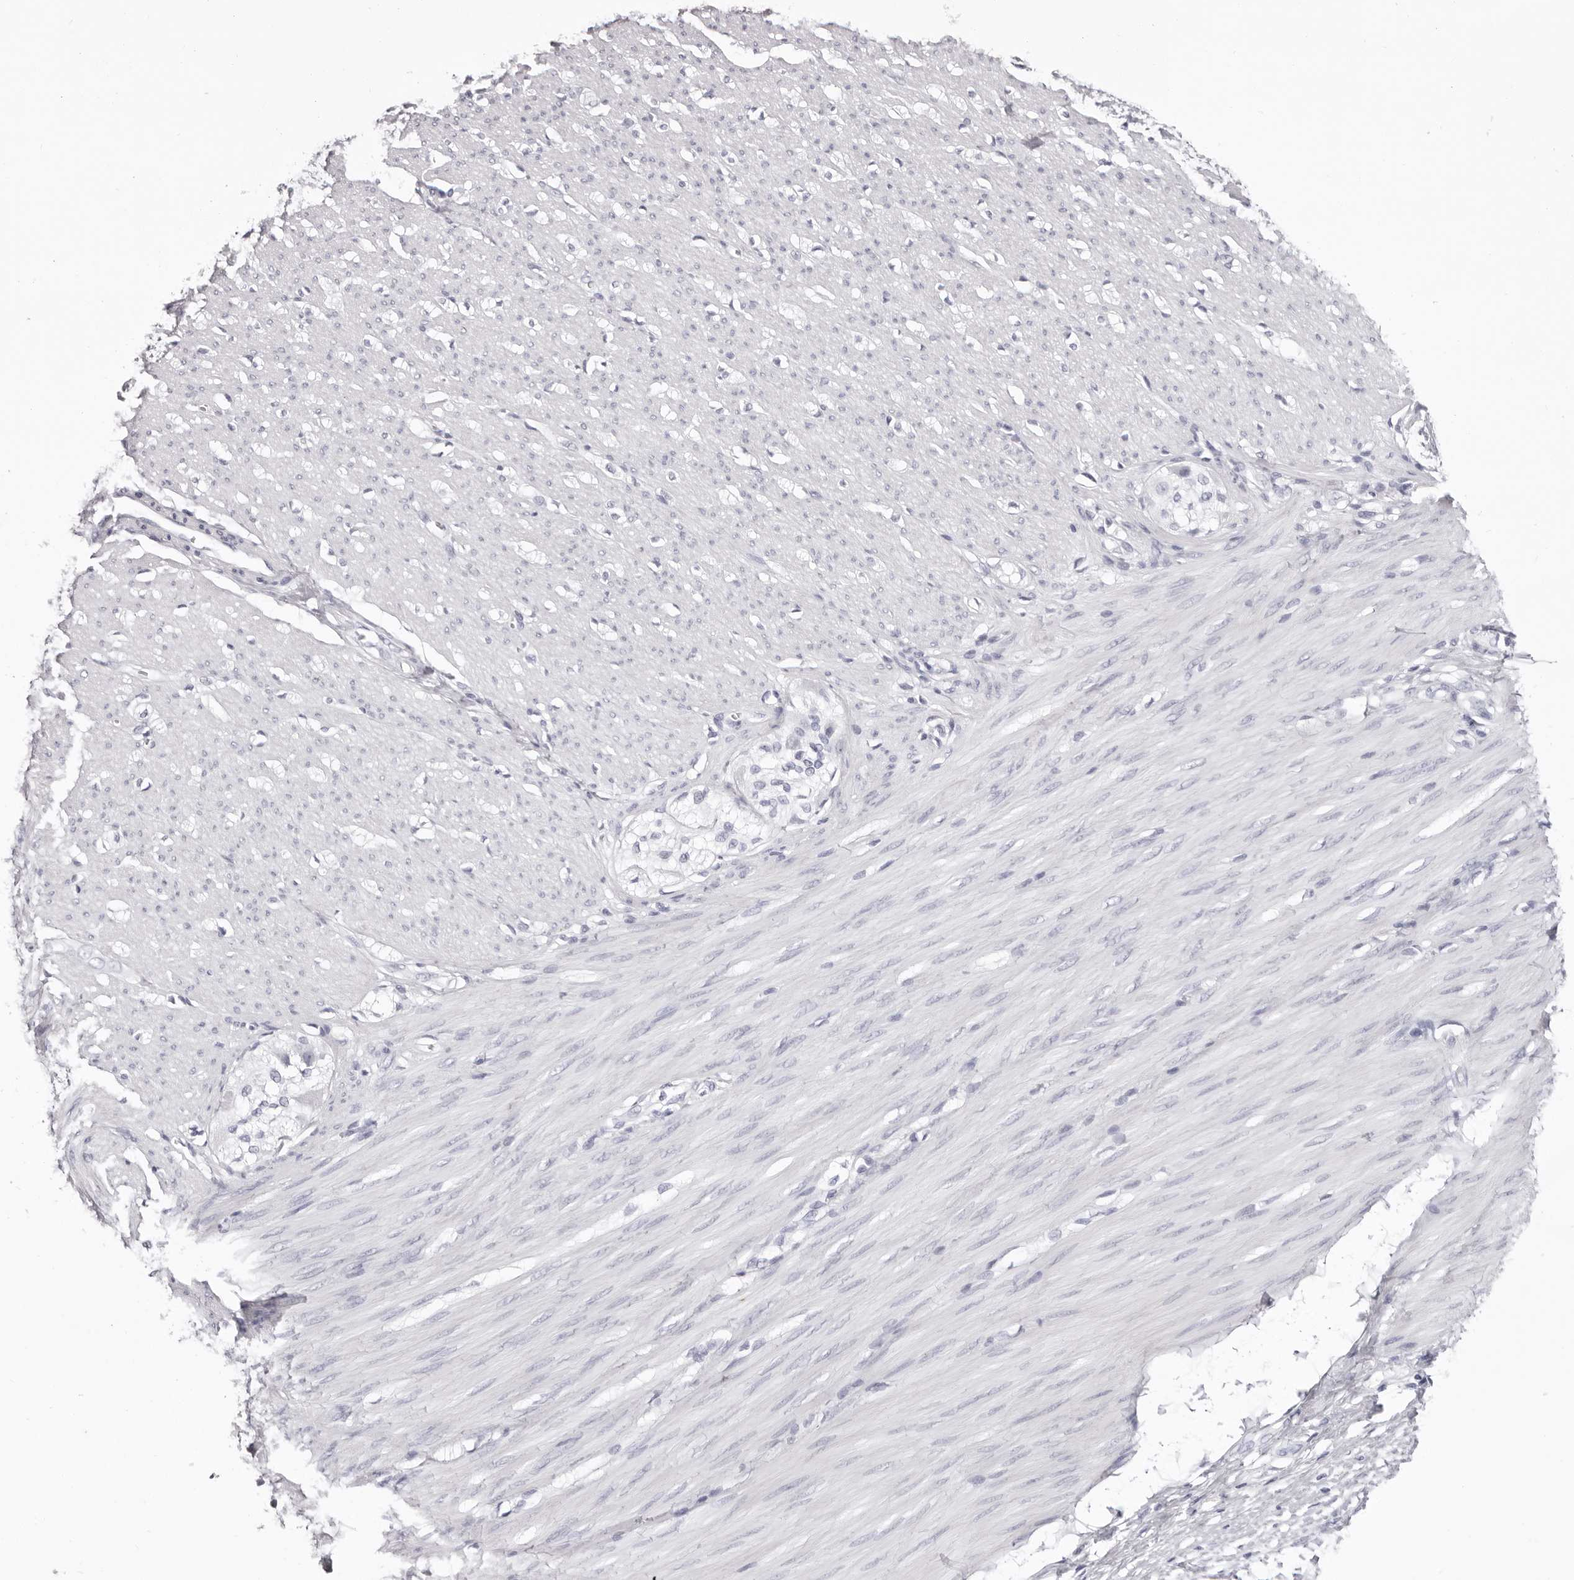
{"staining": {"intensity": "negative", "quantity": "none", "location": "none"}, "tissue": "smooth muscle", "cell_type": "Smooth muscle cells", "image_type": "normal", "snomed": [{"axis": "morphology", "description": "Normal tissue, NOS"}, {"axis": "morphology", "description": "Adenocarcinoma, NOS"}, {"axis": "topography", "description": "Colon"}, {"axis": "topography", "description": "Peripheral nerve tissue"}], "caption": "A high-resolution photomicrograph shows immunohistochemistry staining of normal smooth muscle, which reveals no significant expression in smooth muscle cells.", "gene": "LPO", "patient": {"sex": "male", "age": 14}}